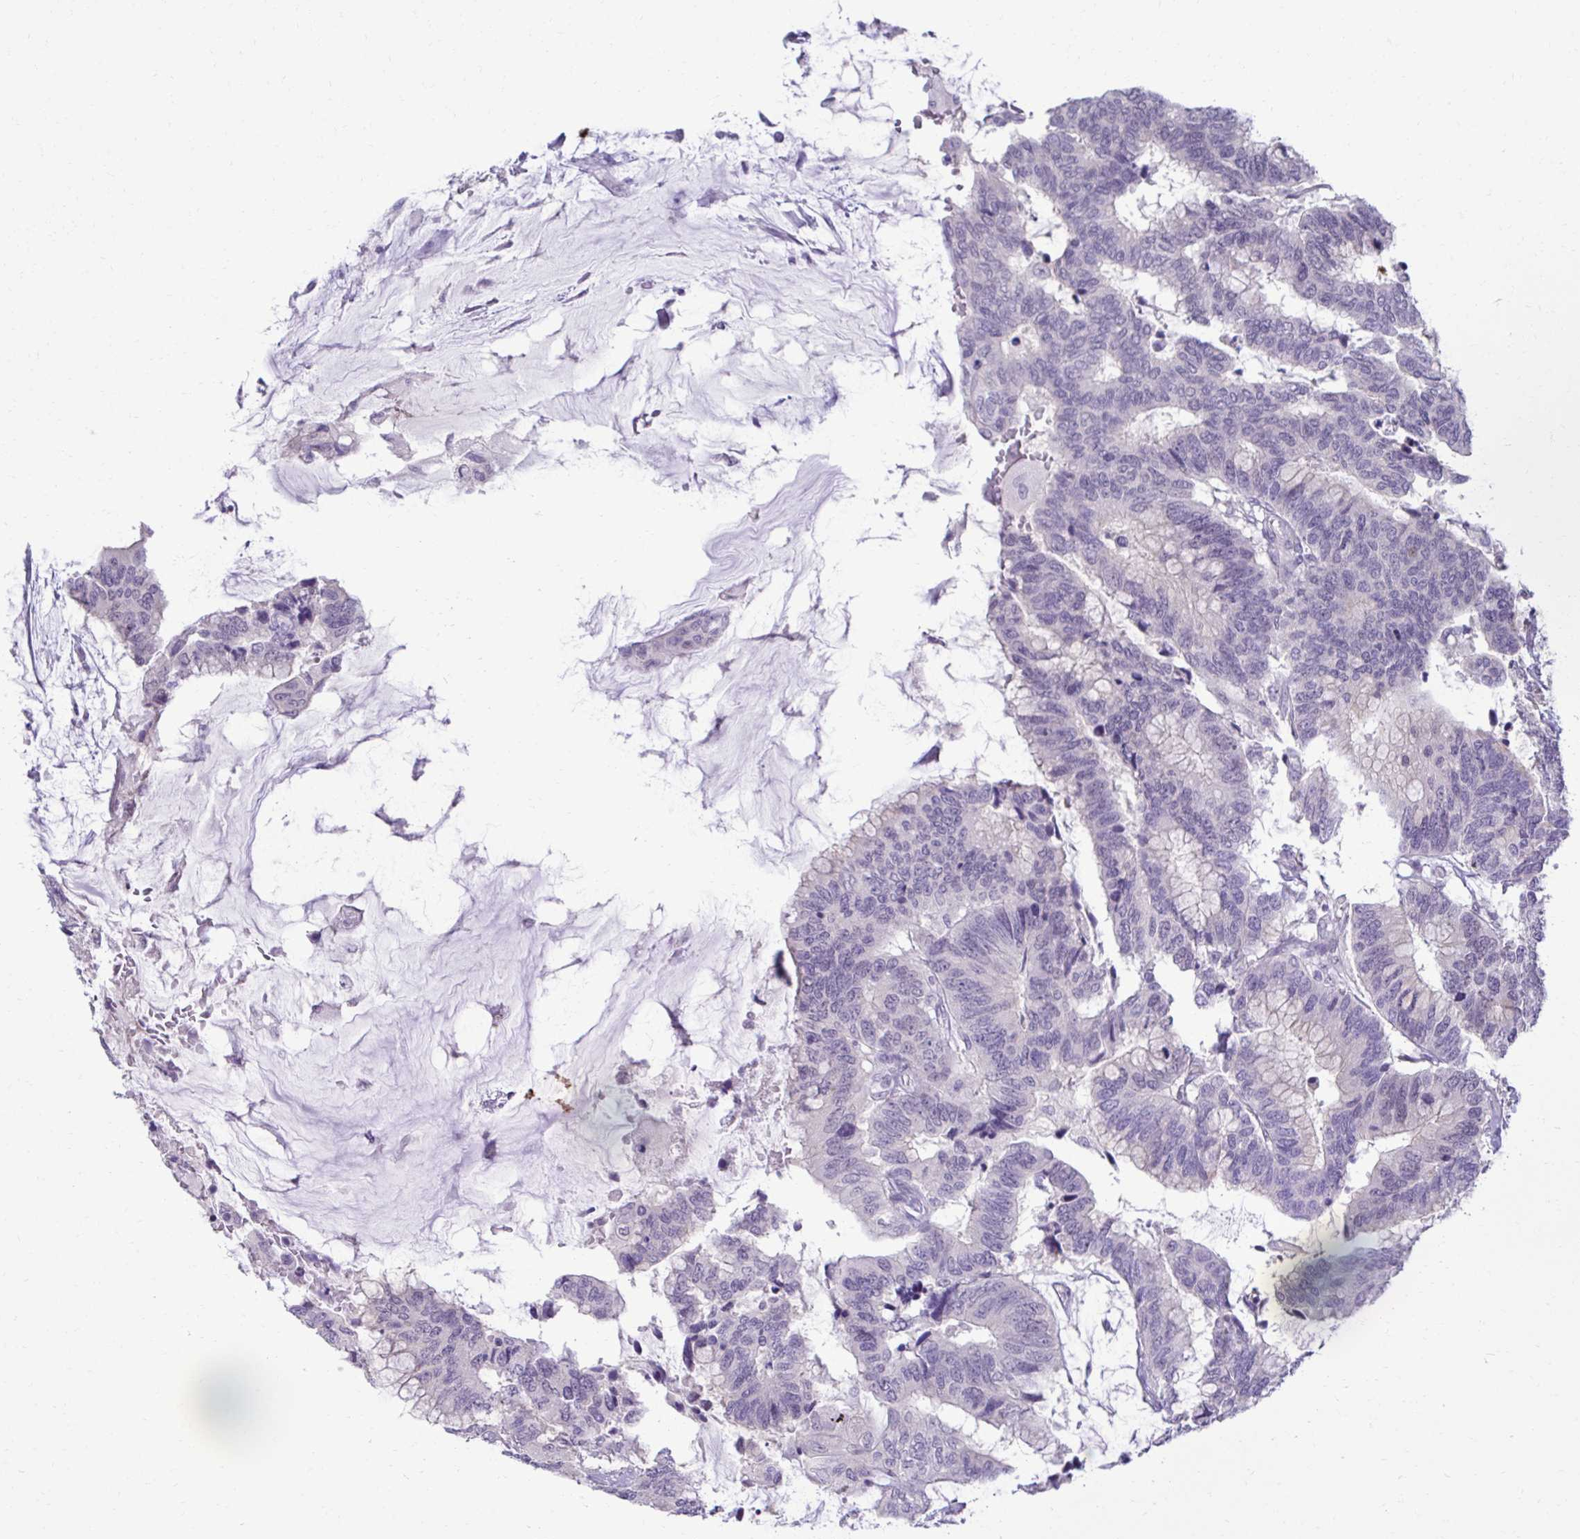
{"staining": {"intensity": "negative", "quantity": "none", "location": "none"}, "tissue": "colorectal cancer", "cell_type": "Tumor cells", "image_type": "cancer", "snomed": [{"axis": "morphology", "description": "Adenocarcinoma, NOS"}, {"axis": "topography", "description": "Rectum"}], "caption": "Colorectal adenocarcinoma was stained to show a protein in brown. There is no significant positivity in tumor cells.", "gene": "SLC30A3", "patient": {"sex": "female", "age": 59}}